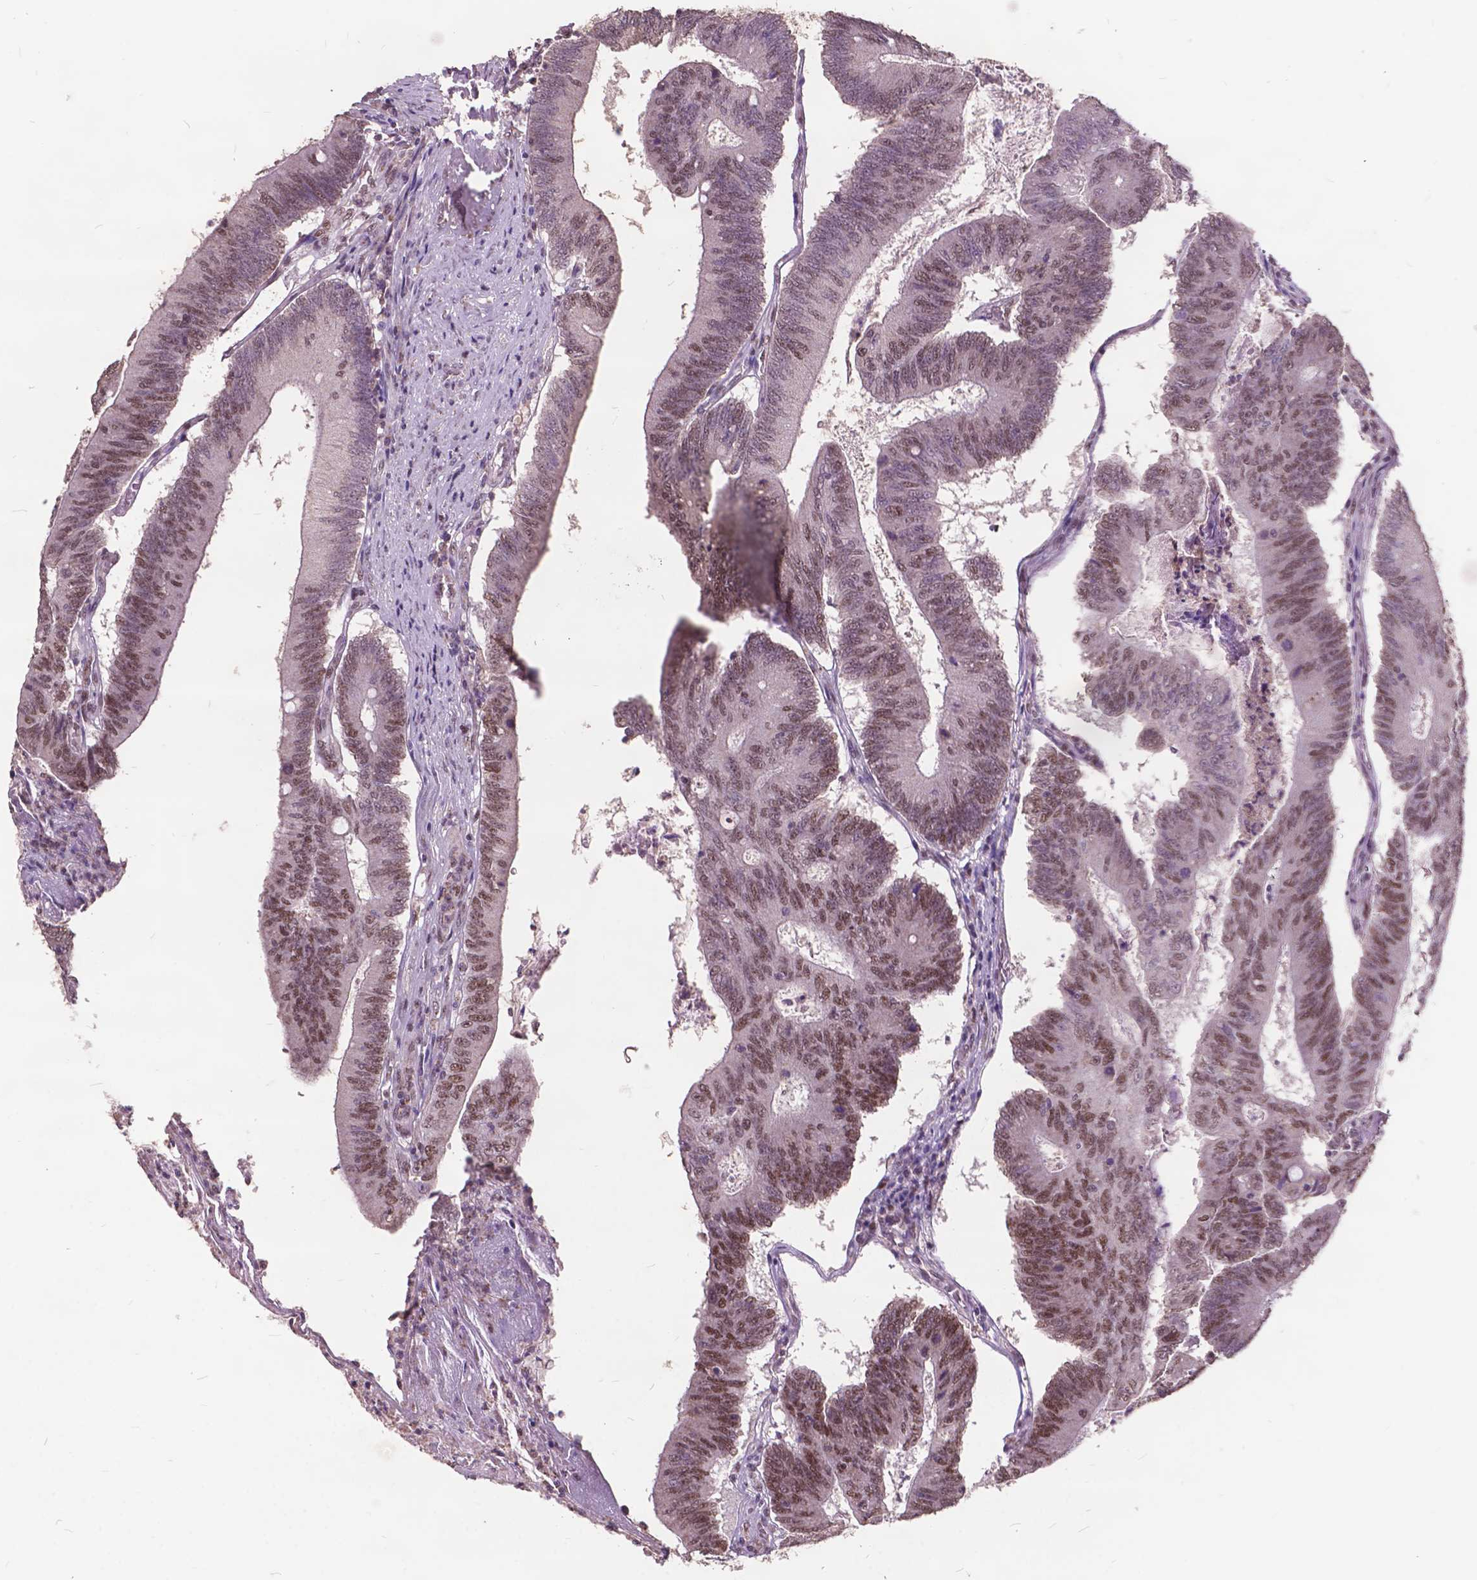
{"staining": {"intensity": "moderate", "quantity": "25%-75%", "location": "nuclear"}, "tissue": "colorectal cancer", "cell_type": "Tumor cells", "image_type": "cancer", "snomed": [{"axis": "morphology", "description": "Adenocarcinoma, NOS"}, {"axis": "topography", "description": "Colon"}], "caption": "This photomicrograph shows IHC staining of human colorectal cancer (adenocarcinoma), with medium moderate nuclear staining in approximately 25%-75% of tumor cells.", "gene": "MSH2", "patient": {"sex": "female", "age": 70}}